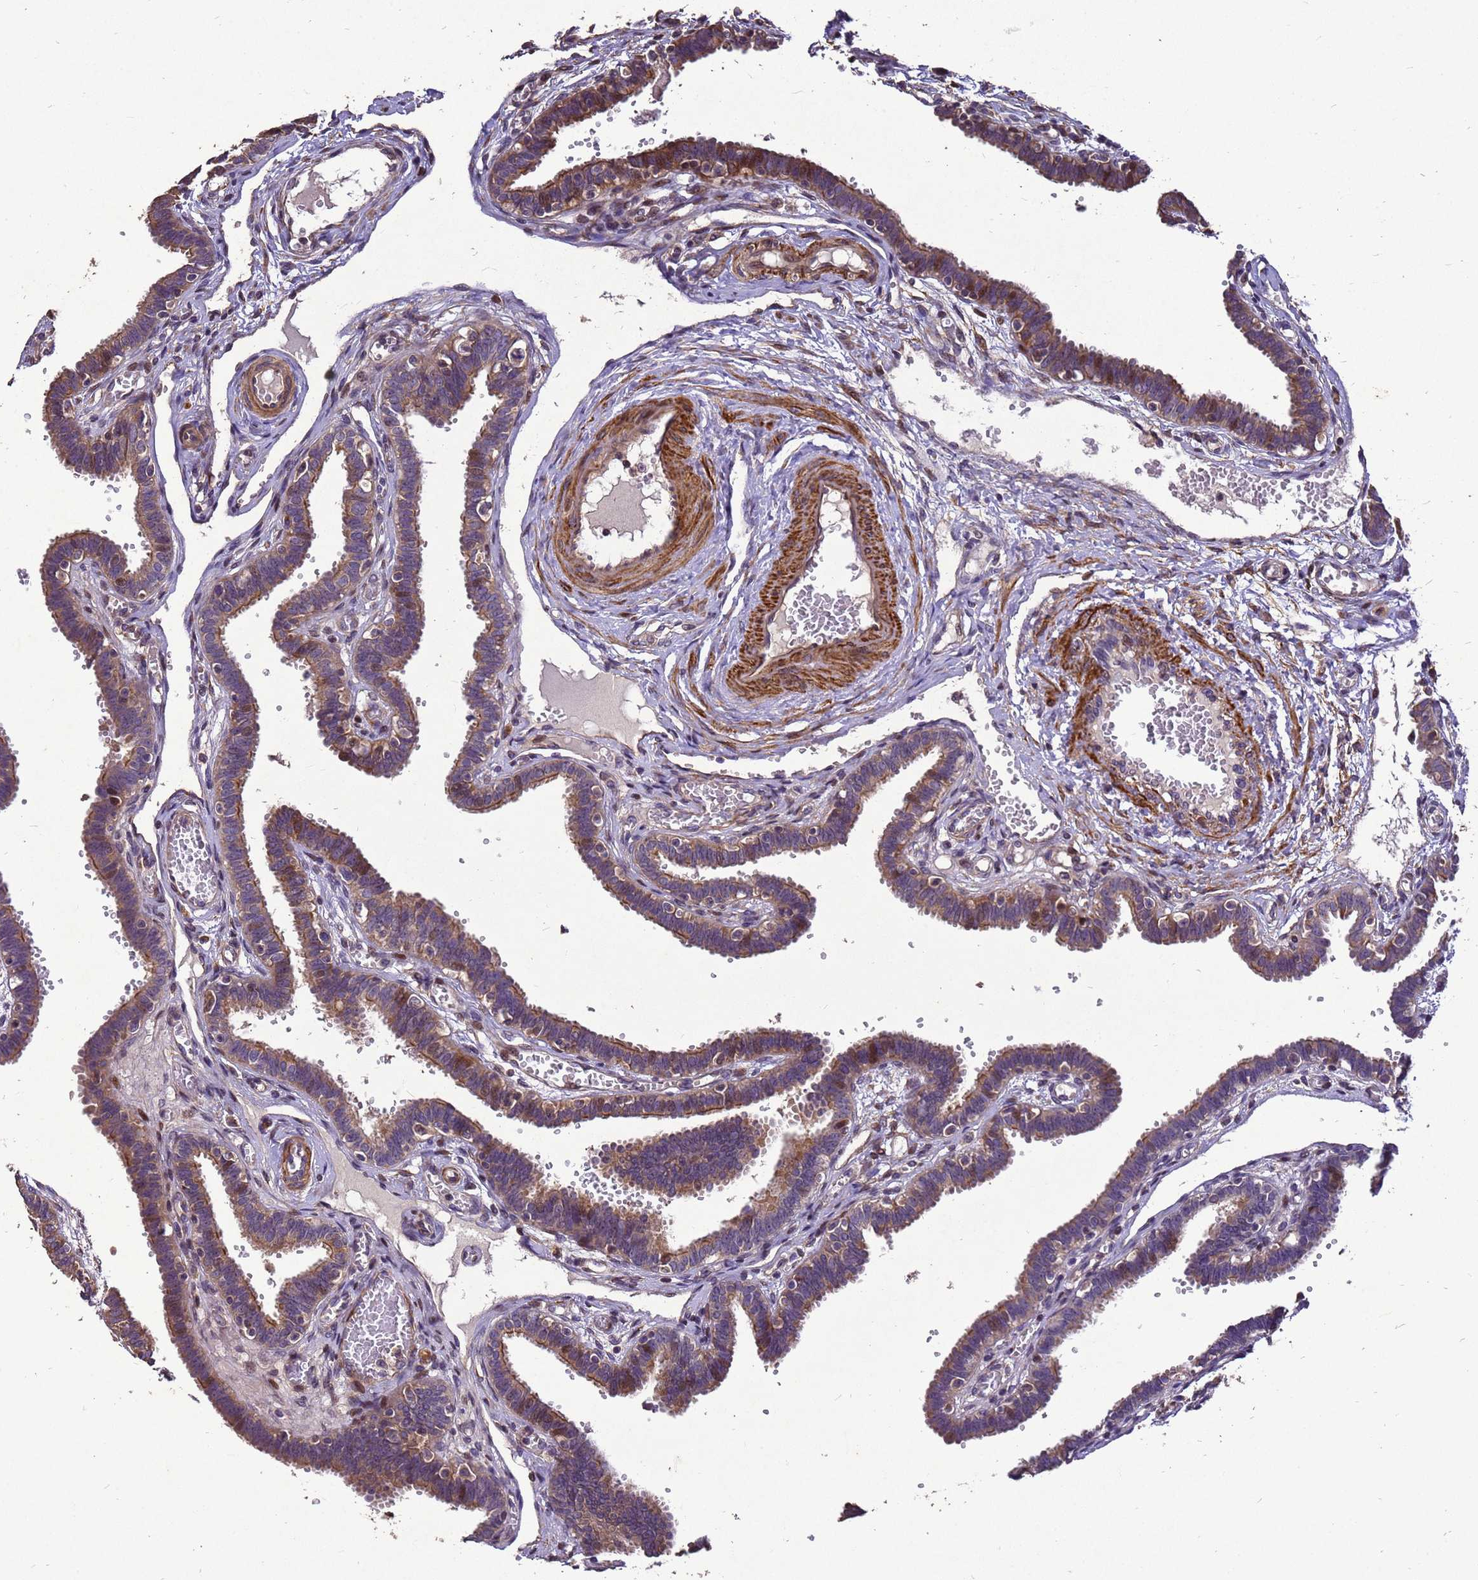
{"staining": {"intensity": "moderate", "quantity": ">75%", "location": "cytoplasmic/membranous"}, "tissue": "fallopian tube", "cell_type": "Glandular cells", "image_type": "normal", "snomed": [{"axis": "morphology", "description": "Normal tissue, NOS"}, {"axis": "topography", "description": "Fallopian tube"}, {"axis": "topography", "description": "Placenta"}], "caption": "Protein expression analysis of unremarkable fallopian tube exhibits moderate cytoplasmic/membranous staining in about >75% of glandular cells.", "gene": "RSPRY1", "patient": {"sex": "female", "age": 32}}